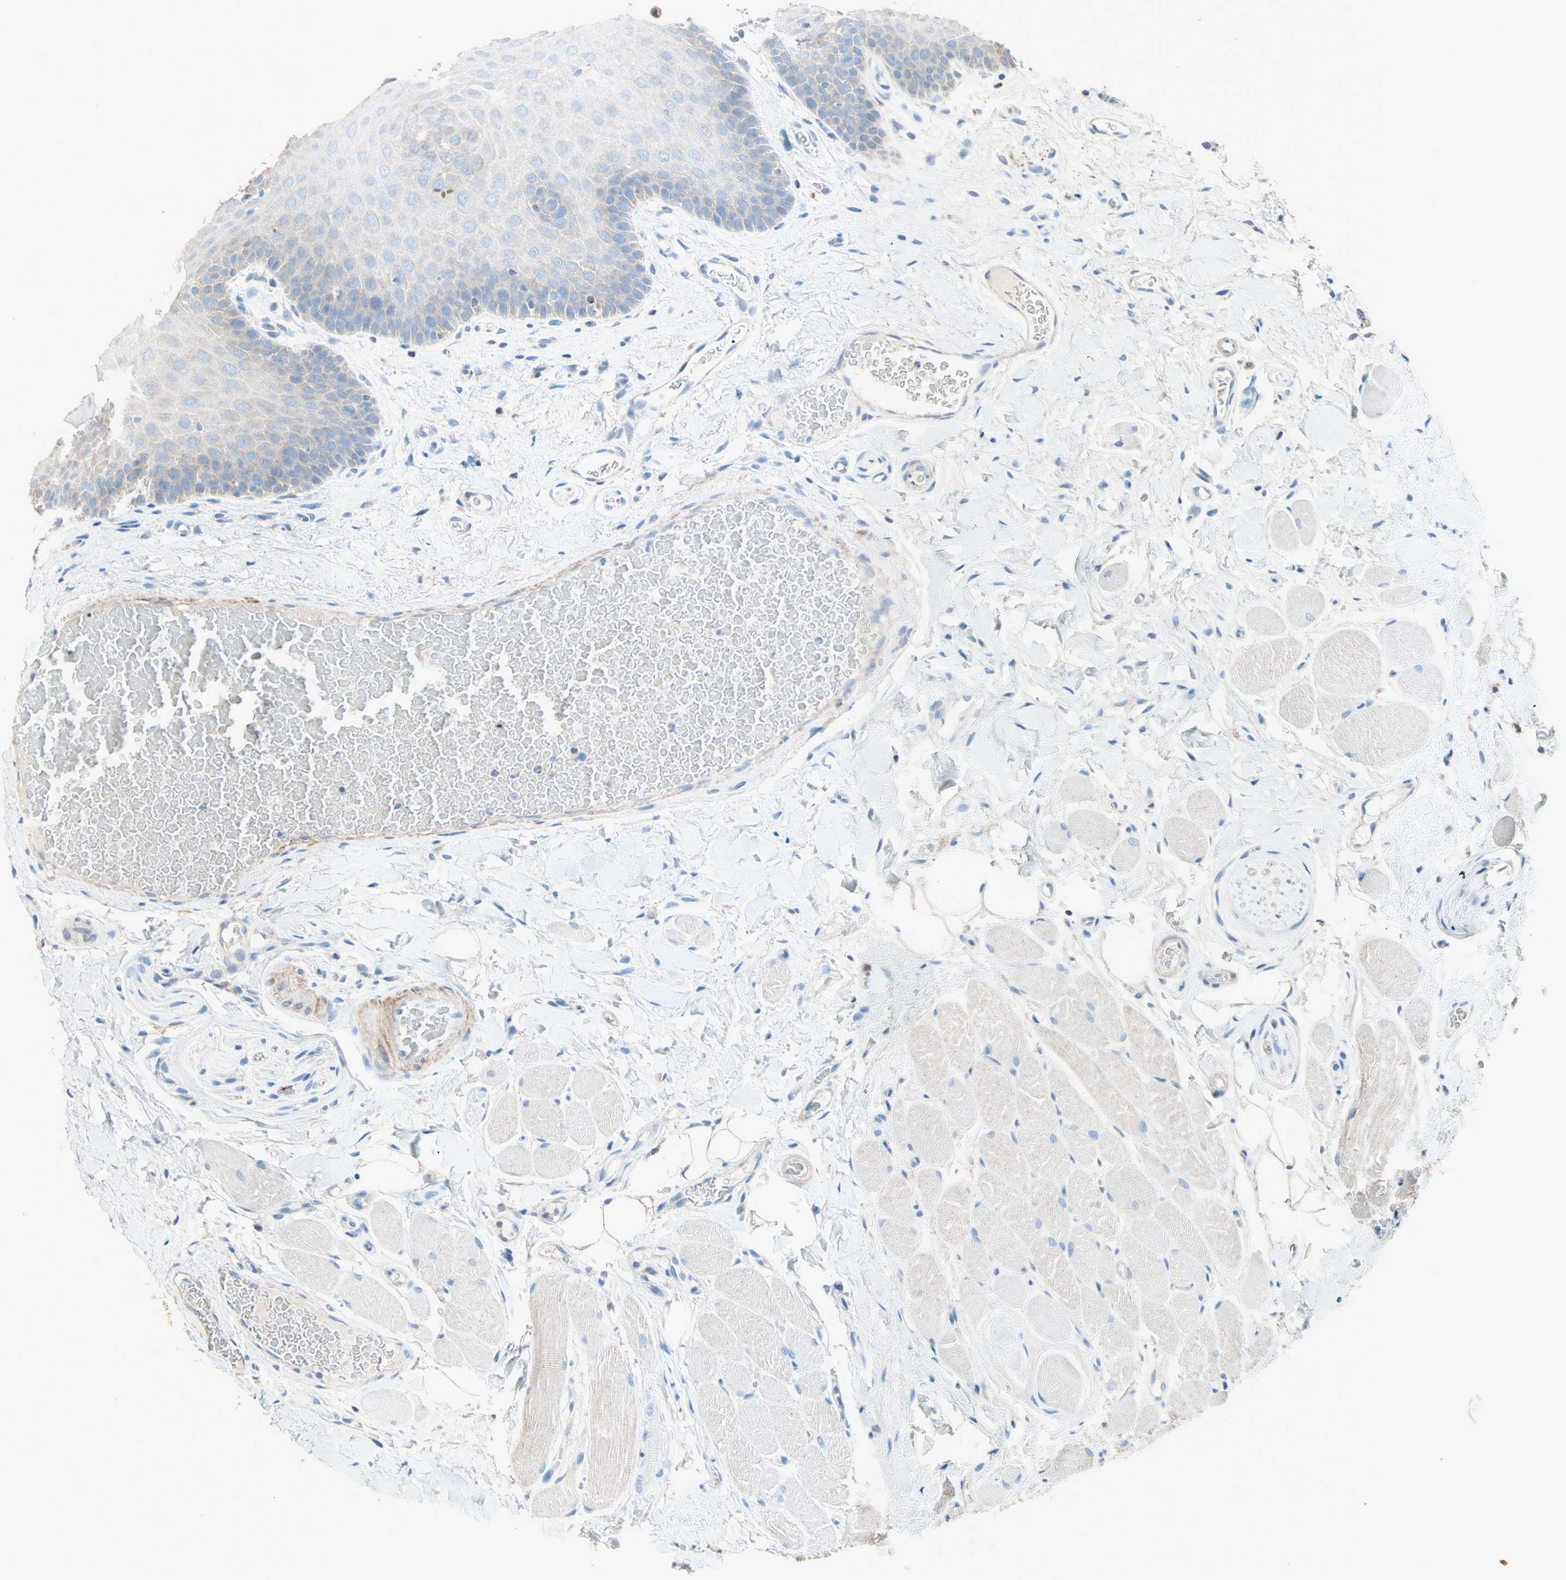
{"staining": {"intensity": "negative", "quantity": "none", "location": "none"}, "tissue": "oral mucosa", "cell_type": "Squamous epithelial cells", "image_type": "normal", "snomed": [{"axis": "morphology", "description": "Normal tissue, NOS"}, {"axis": "topography", "description": "Oral tissue"}], "caption": "The image reveals no significant expression in squamous epithelial cells of oral mucosa. The staining is performed using DAB (3,3'-diaminobenzidine) brown chromogen with nuclei counter-stained in using hematoxylin.", "gene": "ACVRL1", "patient": {"sex": "male", "age": 54}}